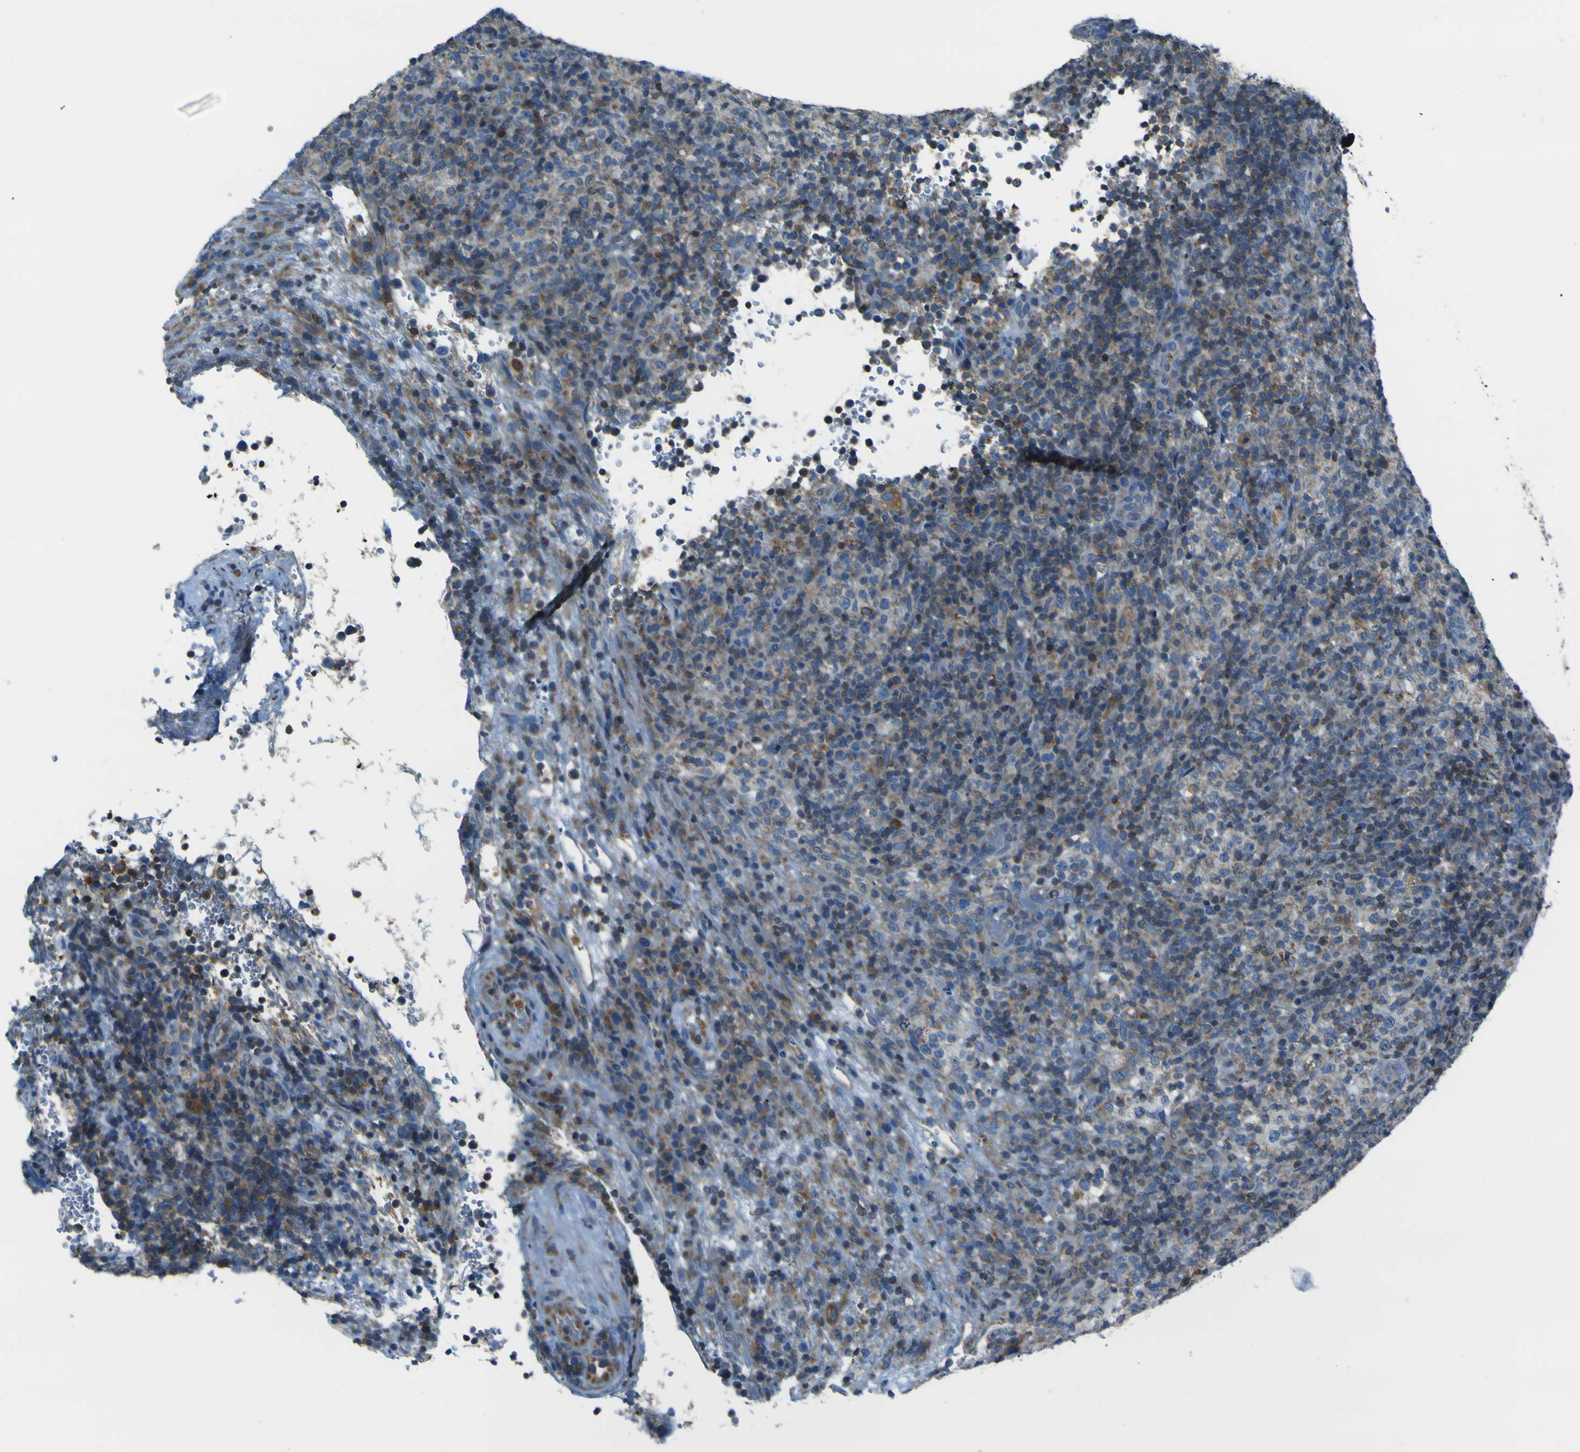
{"staining": {"intensity": "moderate", "quantity": "25%-75%", "location": "cytoplasmic/membranous"}, "tissue": "lymphoma", "cell_type": "Tumor cells", "image_type": "cancer", "snomed": [{"axis": "morphology", "description": "Malignant lymphoma, non-Hodgkin's type, High grade"}, {"axis": "topography", "description": "Lymph node"}], "caption": "Human high-grade malignant lymphoma, non-Hodgkin's type stained with a brown dye reveals moderate cytoplasmic/membranous positive expression in about 25%-75% of tumor cells.", "gene": "STIM1", "patient": {"sex": "female", "age": 76}}